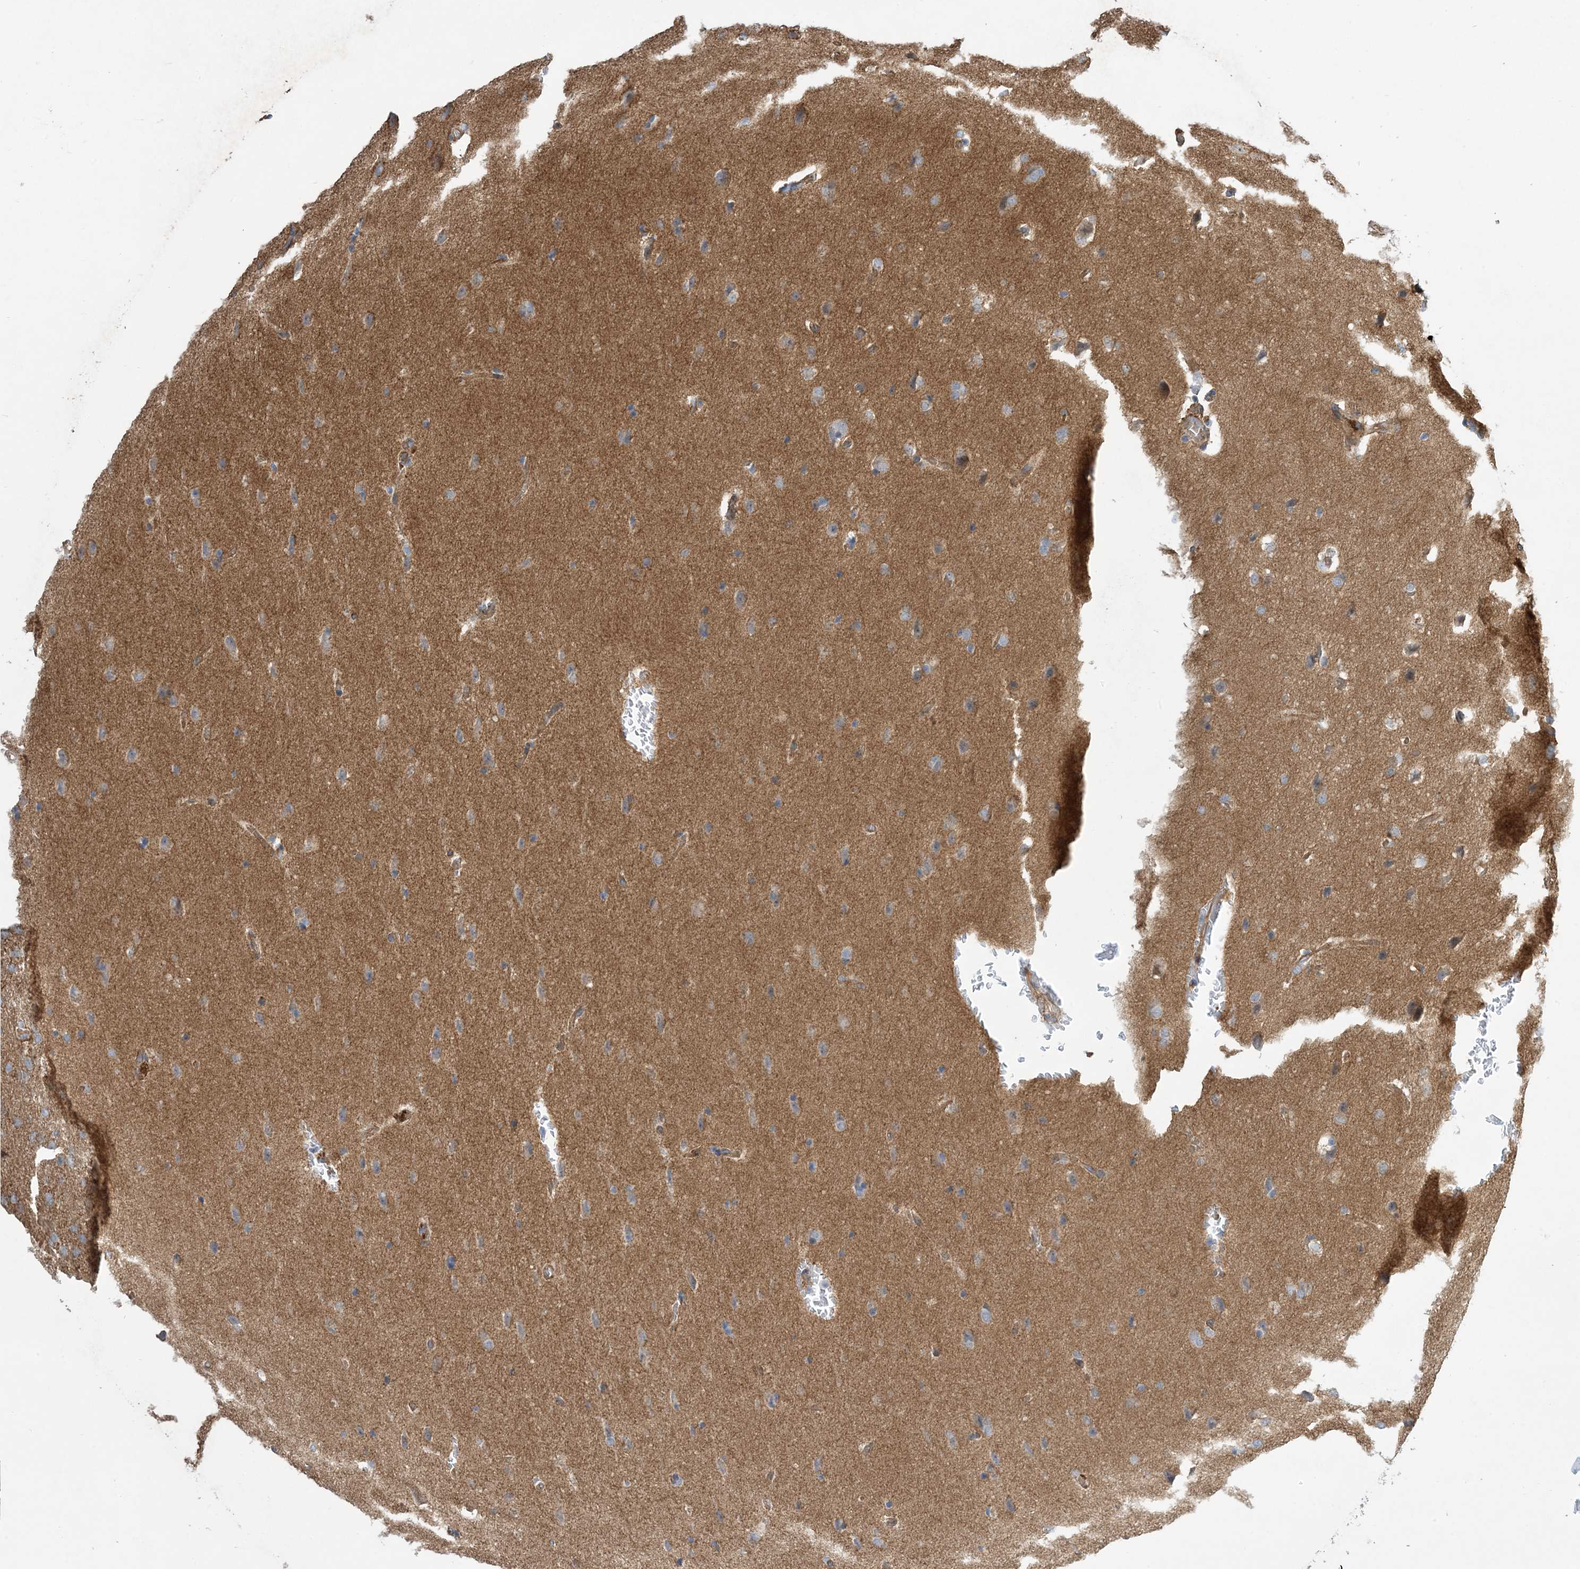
{"staining": {"intensity": "weak", "quantity": "<25%", "location": "cytoplasmic/membranous"}, "tissue": "glioma", "cell_type": "Tumor cells", "image_type": "cancer", "snomed": [{"axis": "morphology", "description": "Glioma, malignant, Low grade"}, {"axis": "topography", "description": "Brain"}], "caption": "The immunohistochemistry image has no significant staining in tumor cells of low-grade glioma (malignant) tissue.", "gene": "AOC1", "patient": {"sex": "female", "age": 37}}